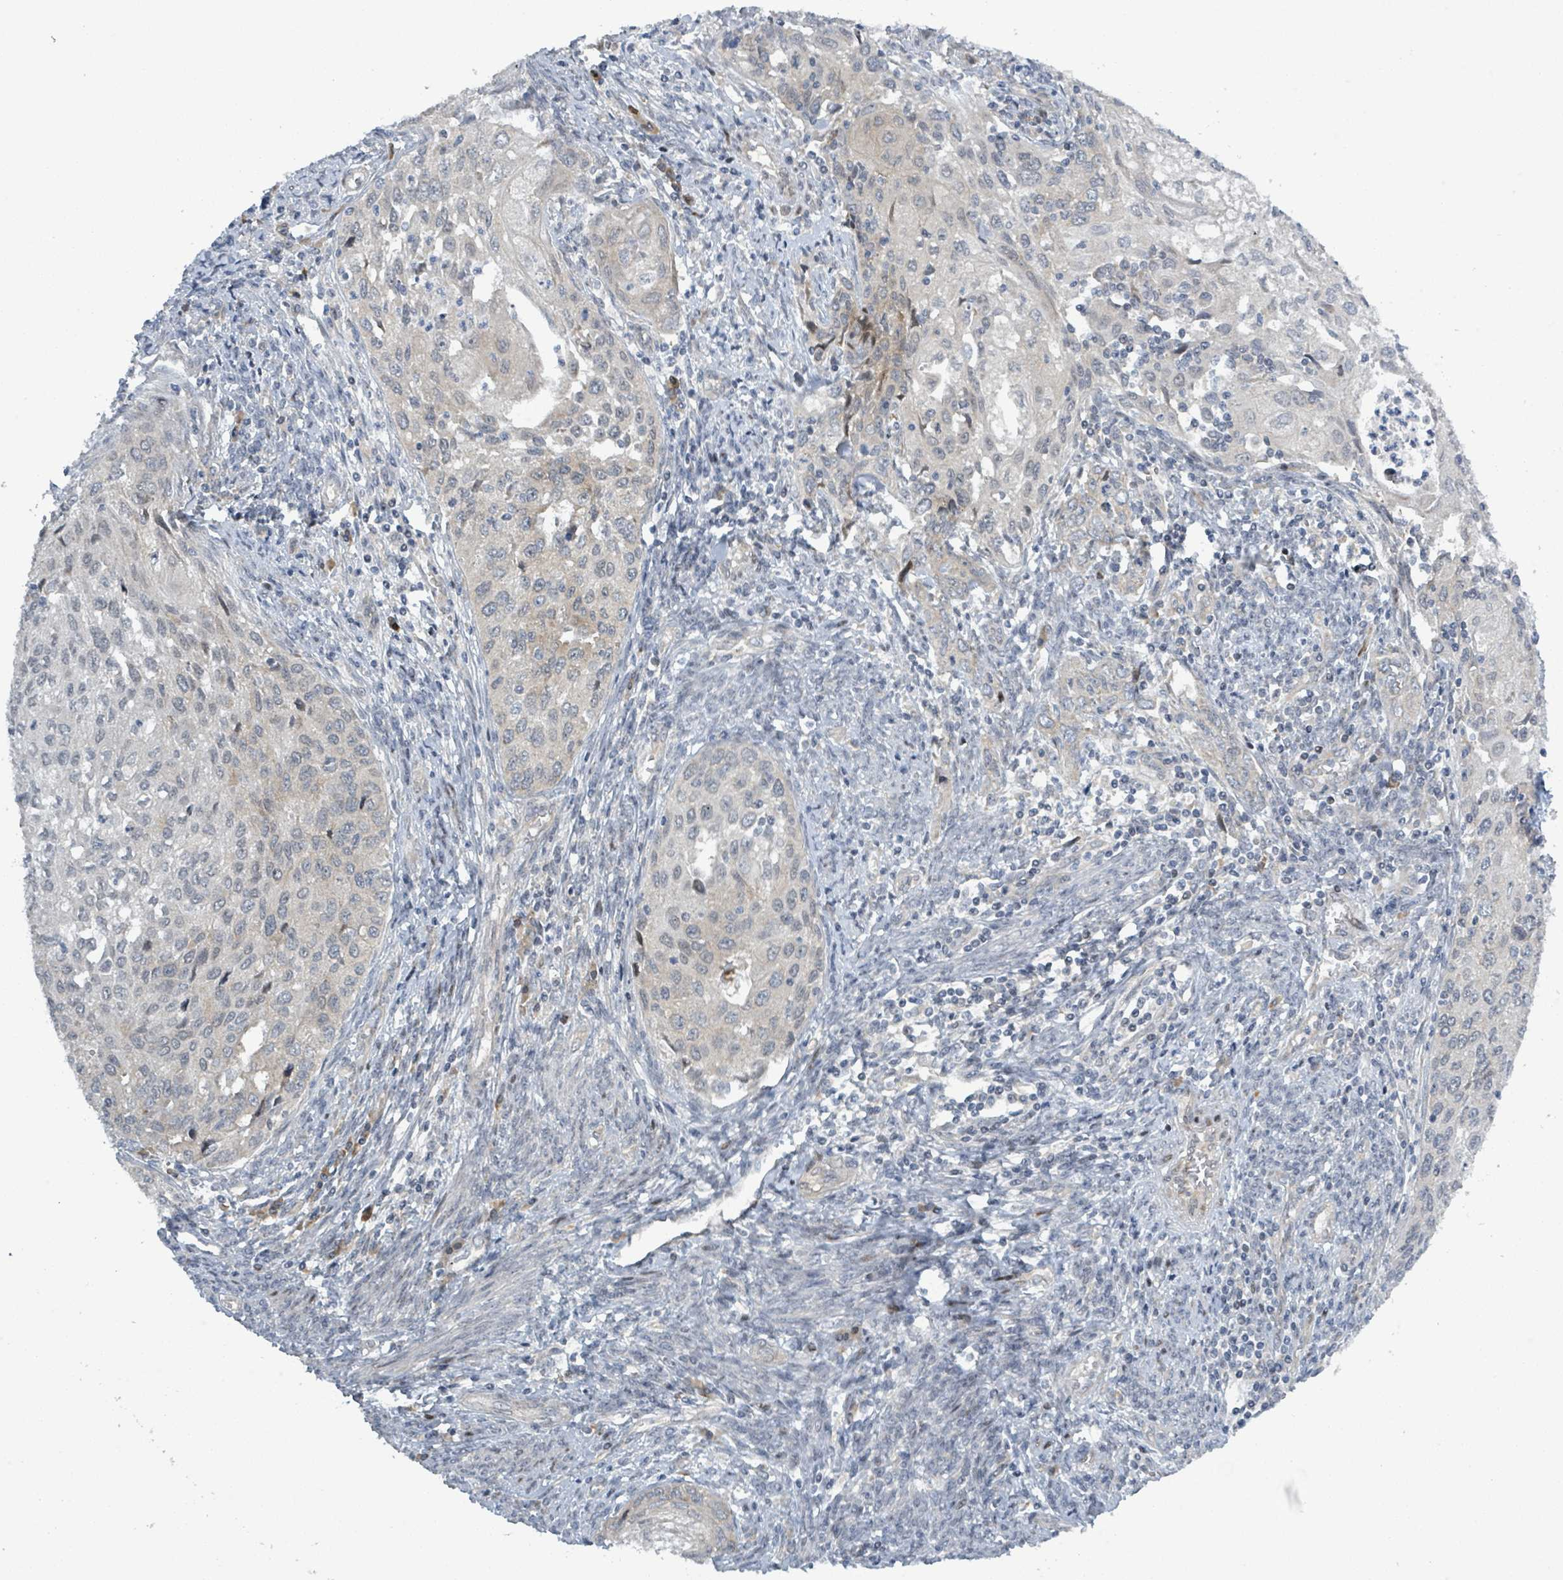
{"staining": {"intensity": "negative", "quantity": "none", "location": "none"}, "tissue": "cervical cancer", "cell_type": "Tumor cells", "image_type": "cancer", "snomed": [{"axis": "morphology", "description": "Squamous cell carcinoma, NOS"}, {"axis": "topography", "description": "Cervix"}], "caption": "Immunohistochemistry of cervical squamous cell carcinoma exhibits no staining in tumor cells.", "gene": "RPL32", "patient": {"sex": "female", "age": 67}}